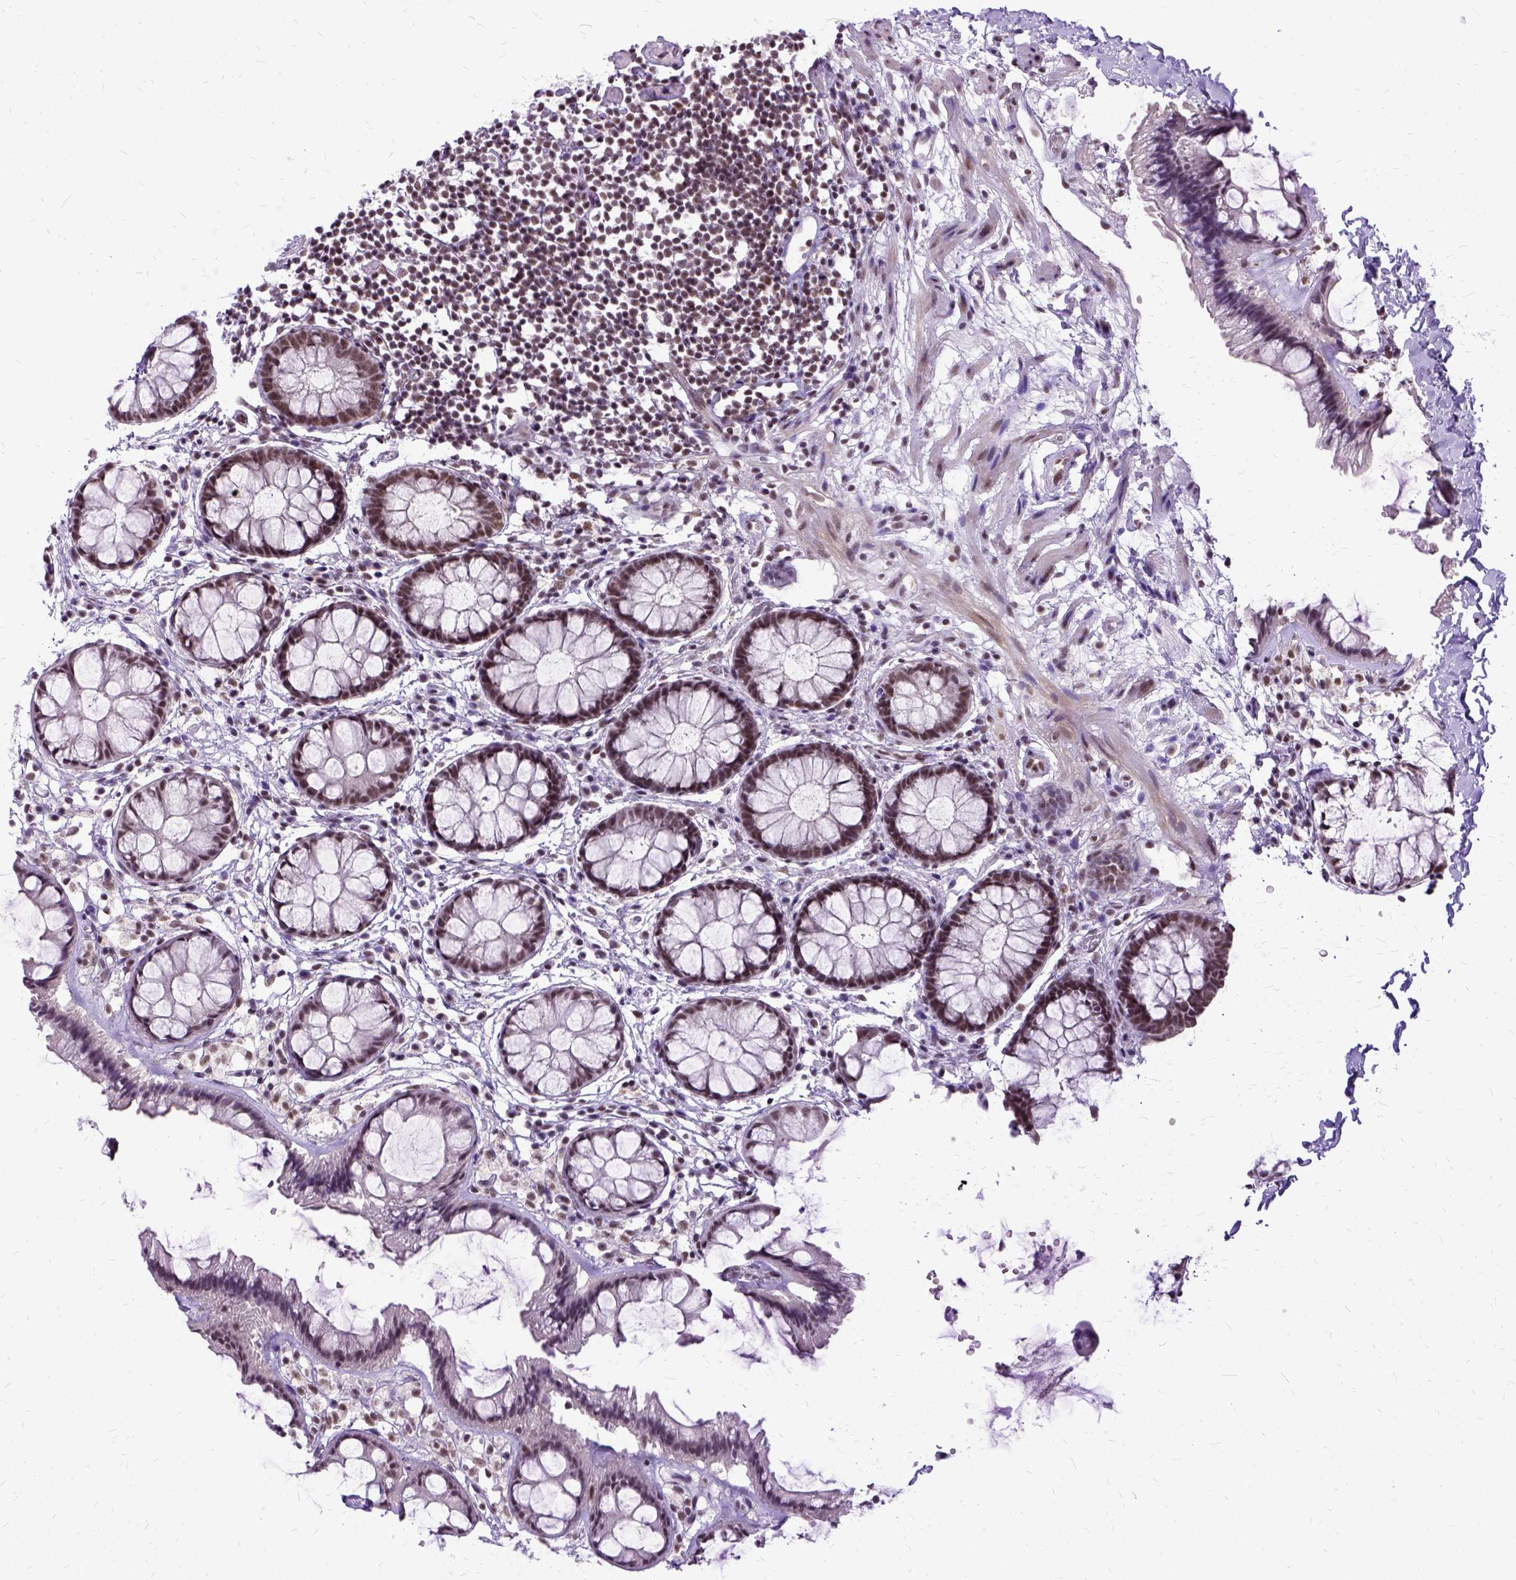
{"staining": {"intensity": "moderate", "quantity": ">75%", "location": "nuclear"}, "tissue": "rectum", "cell_type": "Glandular cells", "image_type": "normal", "snomed": [{"axis": "morphology", "description": "Normal tissue, NOS"}, {"axis": "topography", "description": "Rectum"}], "caption": "Immunohistochemical staining of unremarkable human rectum displays moderate nuclear protein positivity in about >75% of glandular cells.", "gene": "SETD1A", "patient": {"sex": "female", "age": 62}}